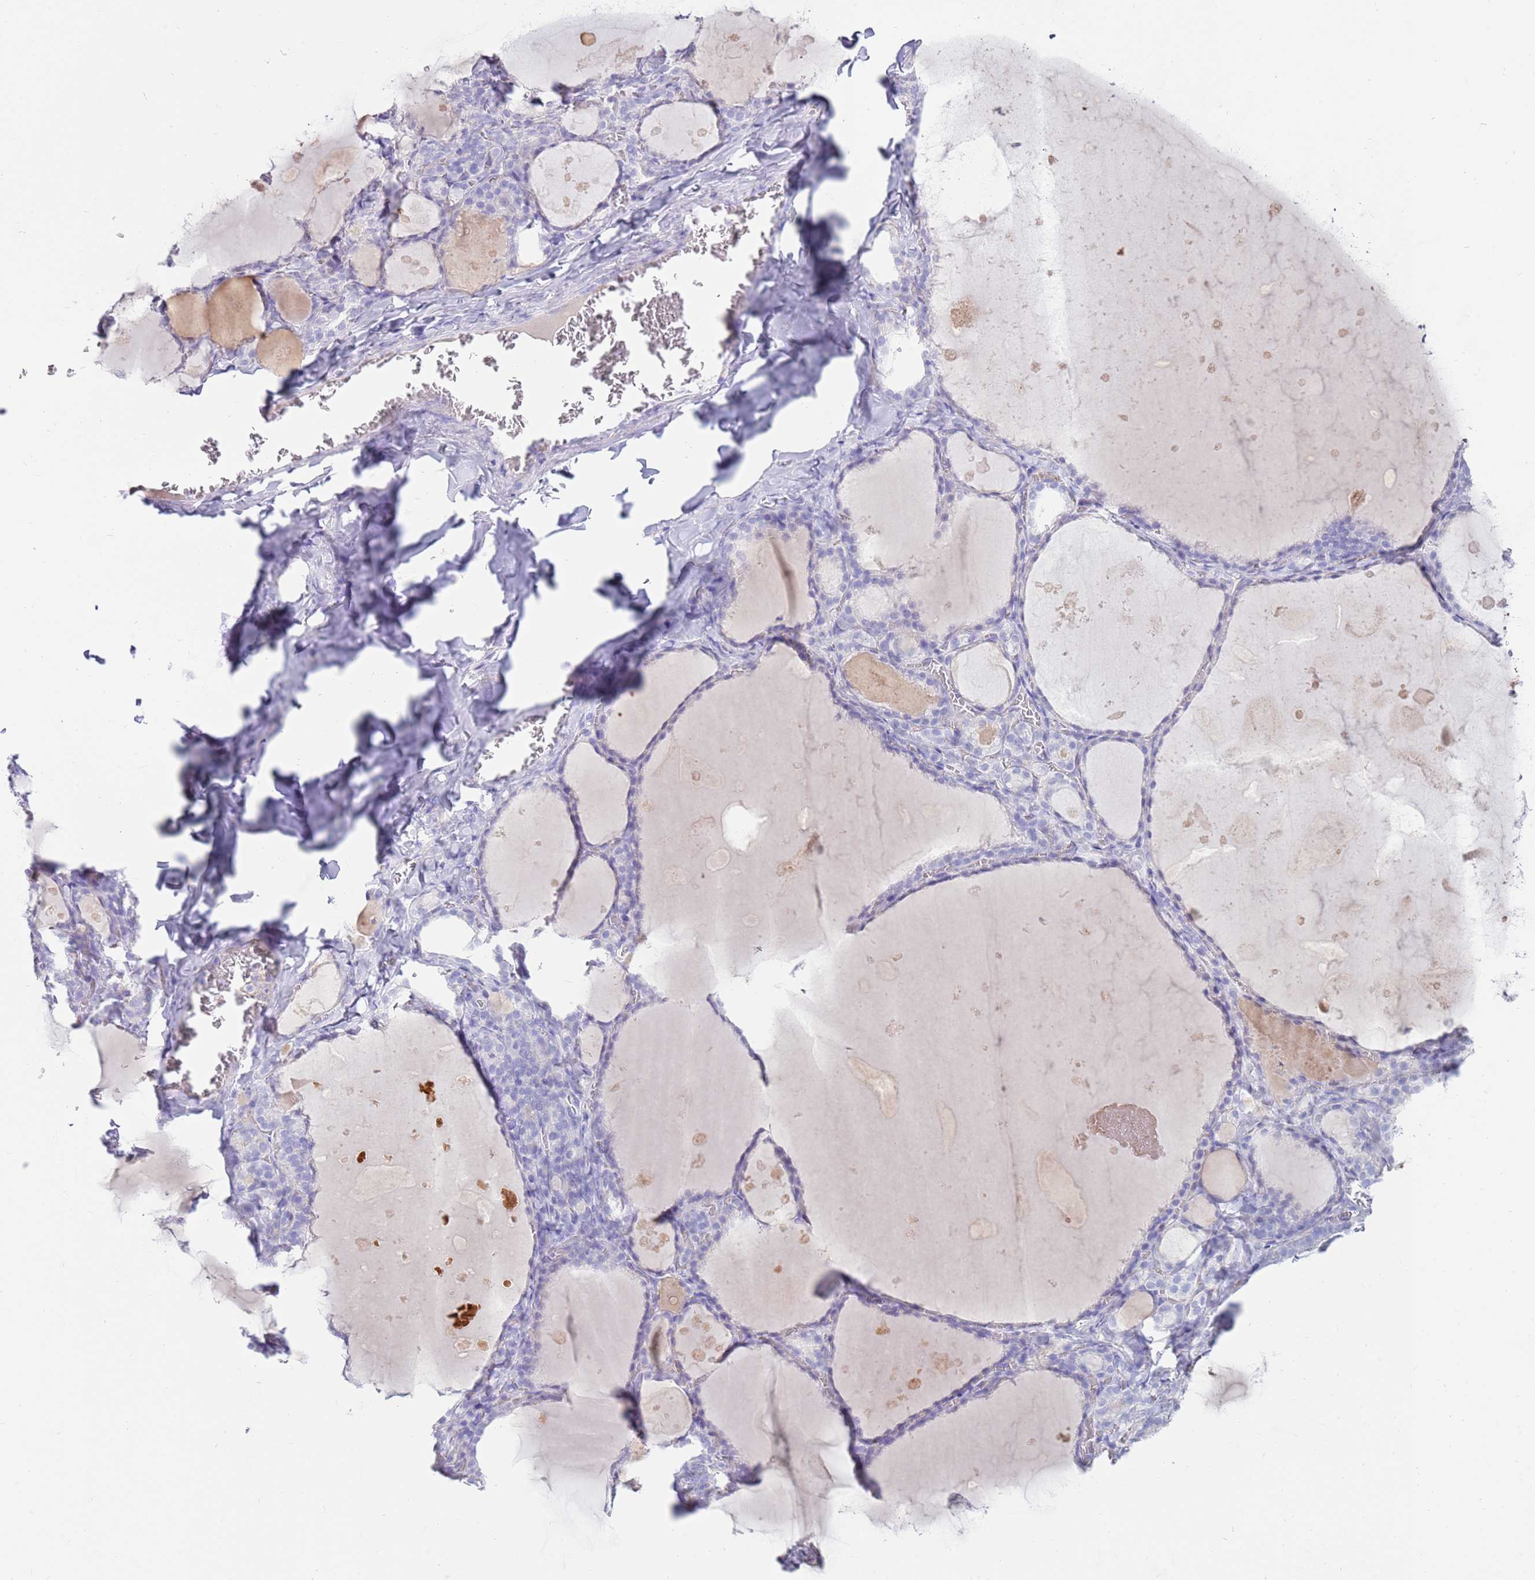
{"staining": {"intensity": "negative", "quantity": "none", "location": "none"}, "tissue": "thyroid gland", "cell_type": "Glandular cells", "image_type": "normal", "snomed": [{"axis": "morphology", "description": "Normal tissue, NOS"}, {"axis": "topography", "description": "Thyroid gland"}], "caption": "This is a micrograph of immunohistochemistry staining of unremarkable thyroid gland, which shows no staining in glandular cells. (IHC, brightfield microscopy, high magnification).", "gene": "EVPLL", "patient": {"sex": "male", "age": 56}}